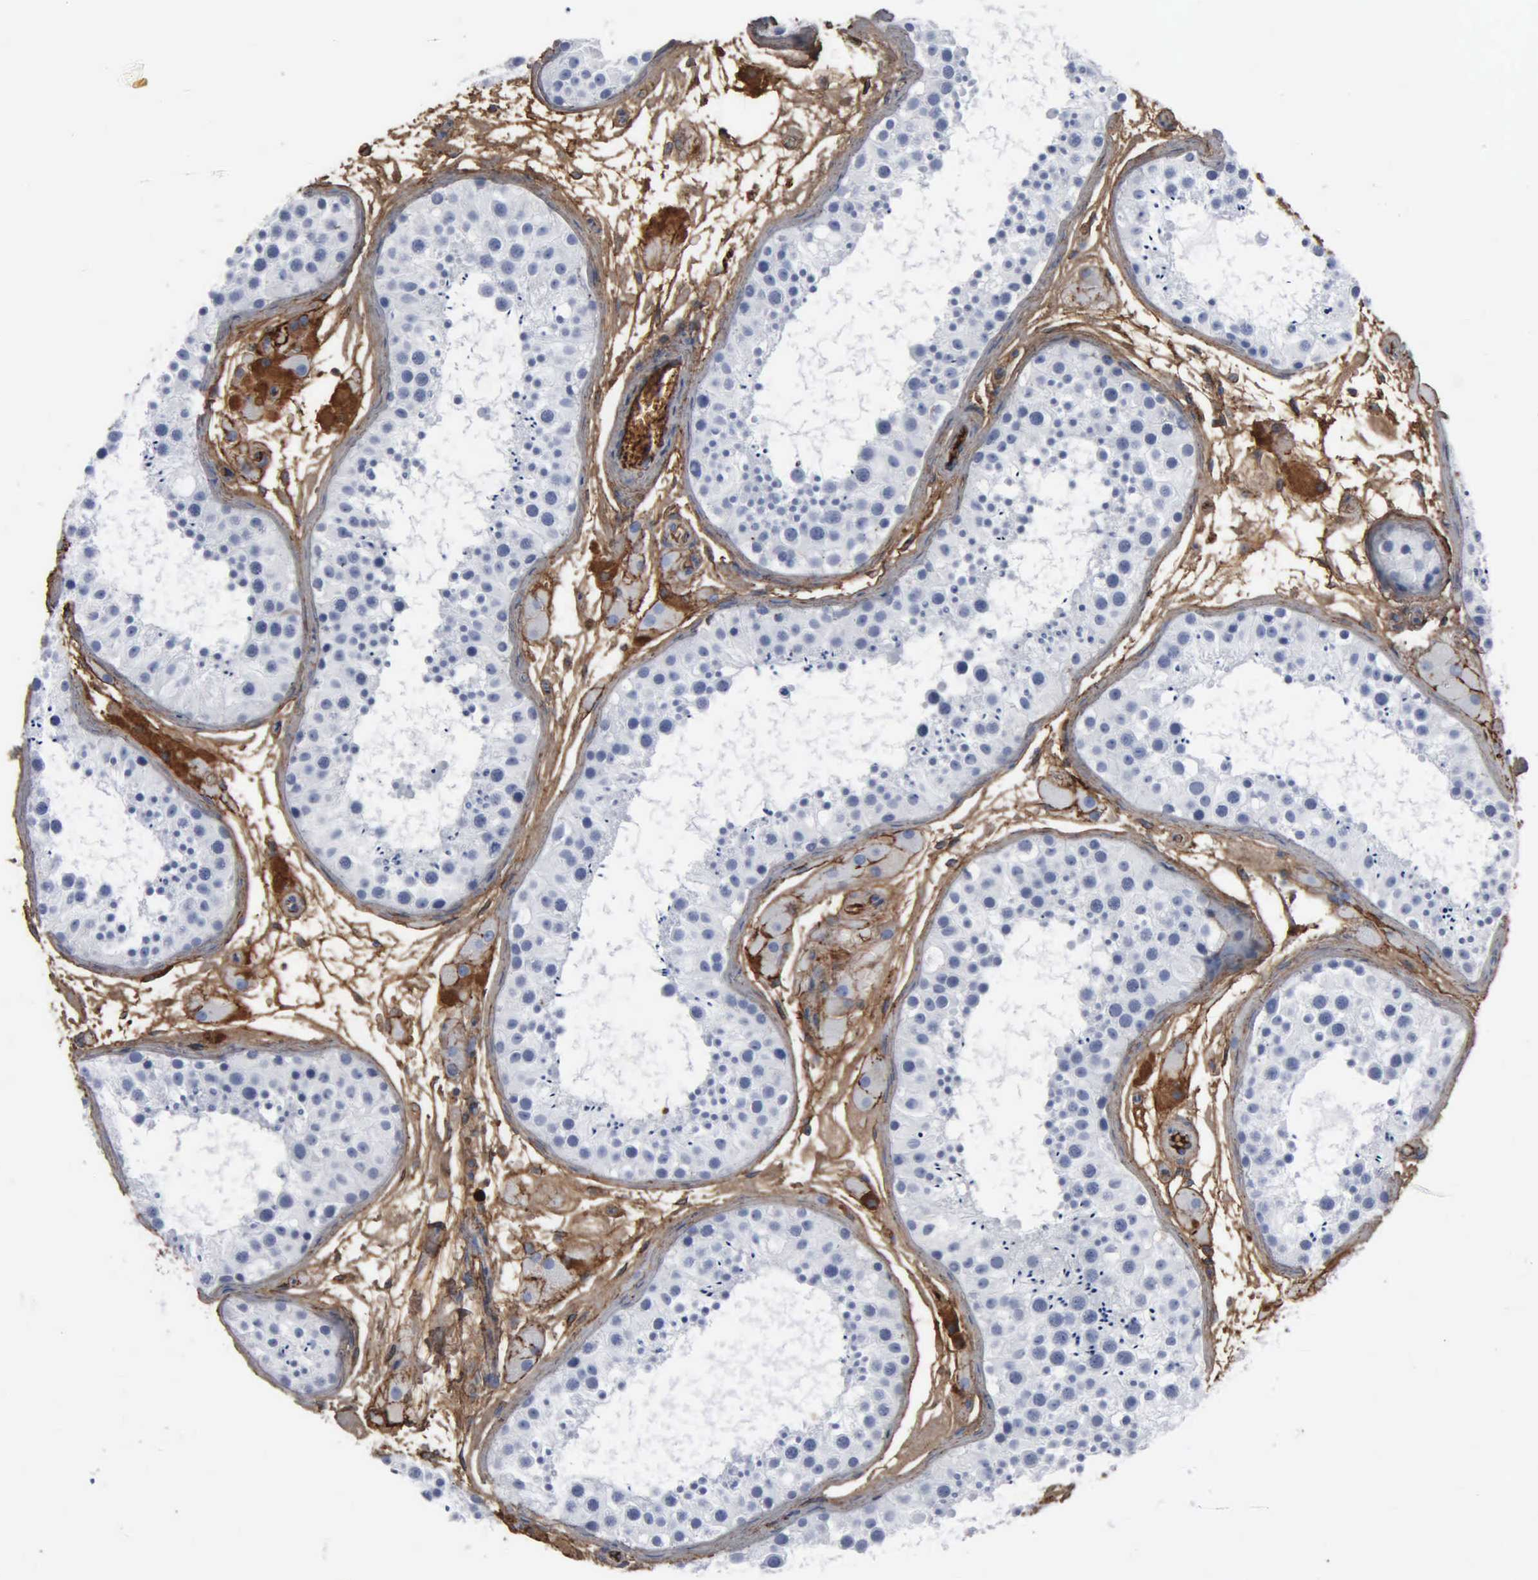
{"staining": {"intensity": "negative", "quantity": "none", "location": "none"}, "tissue": "testis", "cell_type": "Cells in seminiferous ducts", "image_type": "normal", "snomed": [{"axis": "morphology", "description": "Normal tissue, NOS"}, {"axis": "topography", "description": "Testis"}], "caption": "Immunohistochemical staining of unremarkable testis reveals no significant staining in cells in seminiferous ducts. The staining is performed using DAB brown chromogen with nuclei counter-stained in using hematoxylin.", "gene": "FN1", "patient": {"sex": "male", "age": 29}}